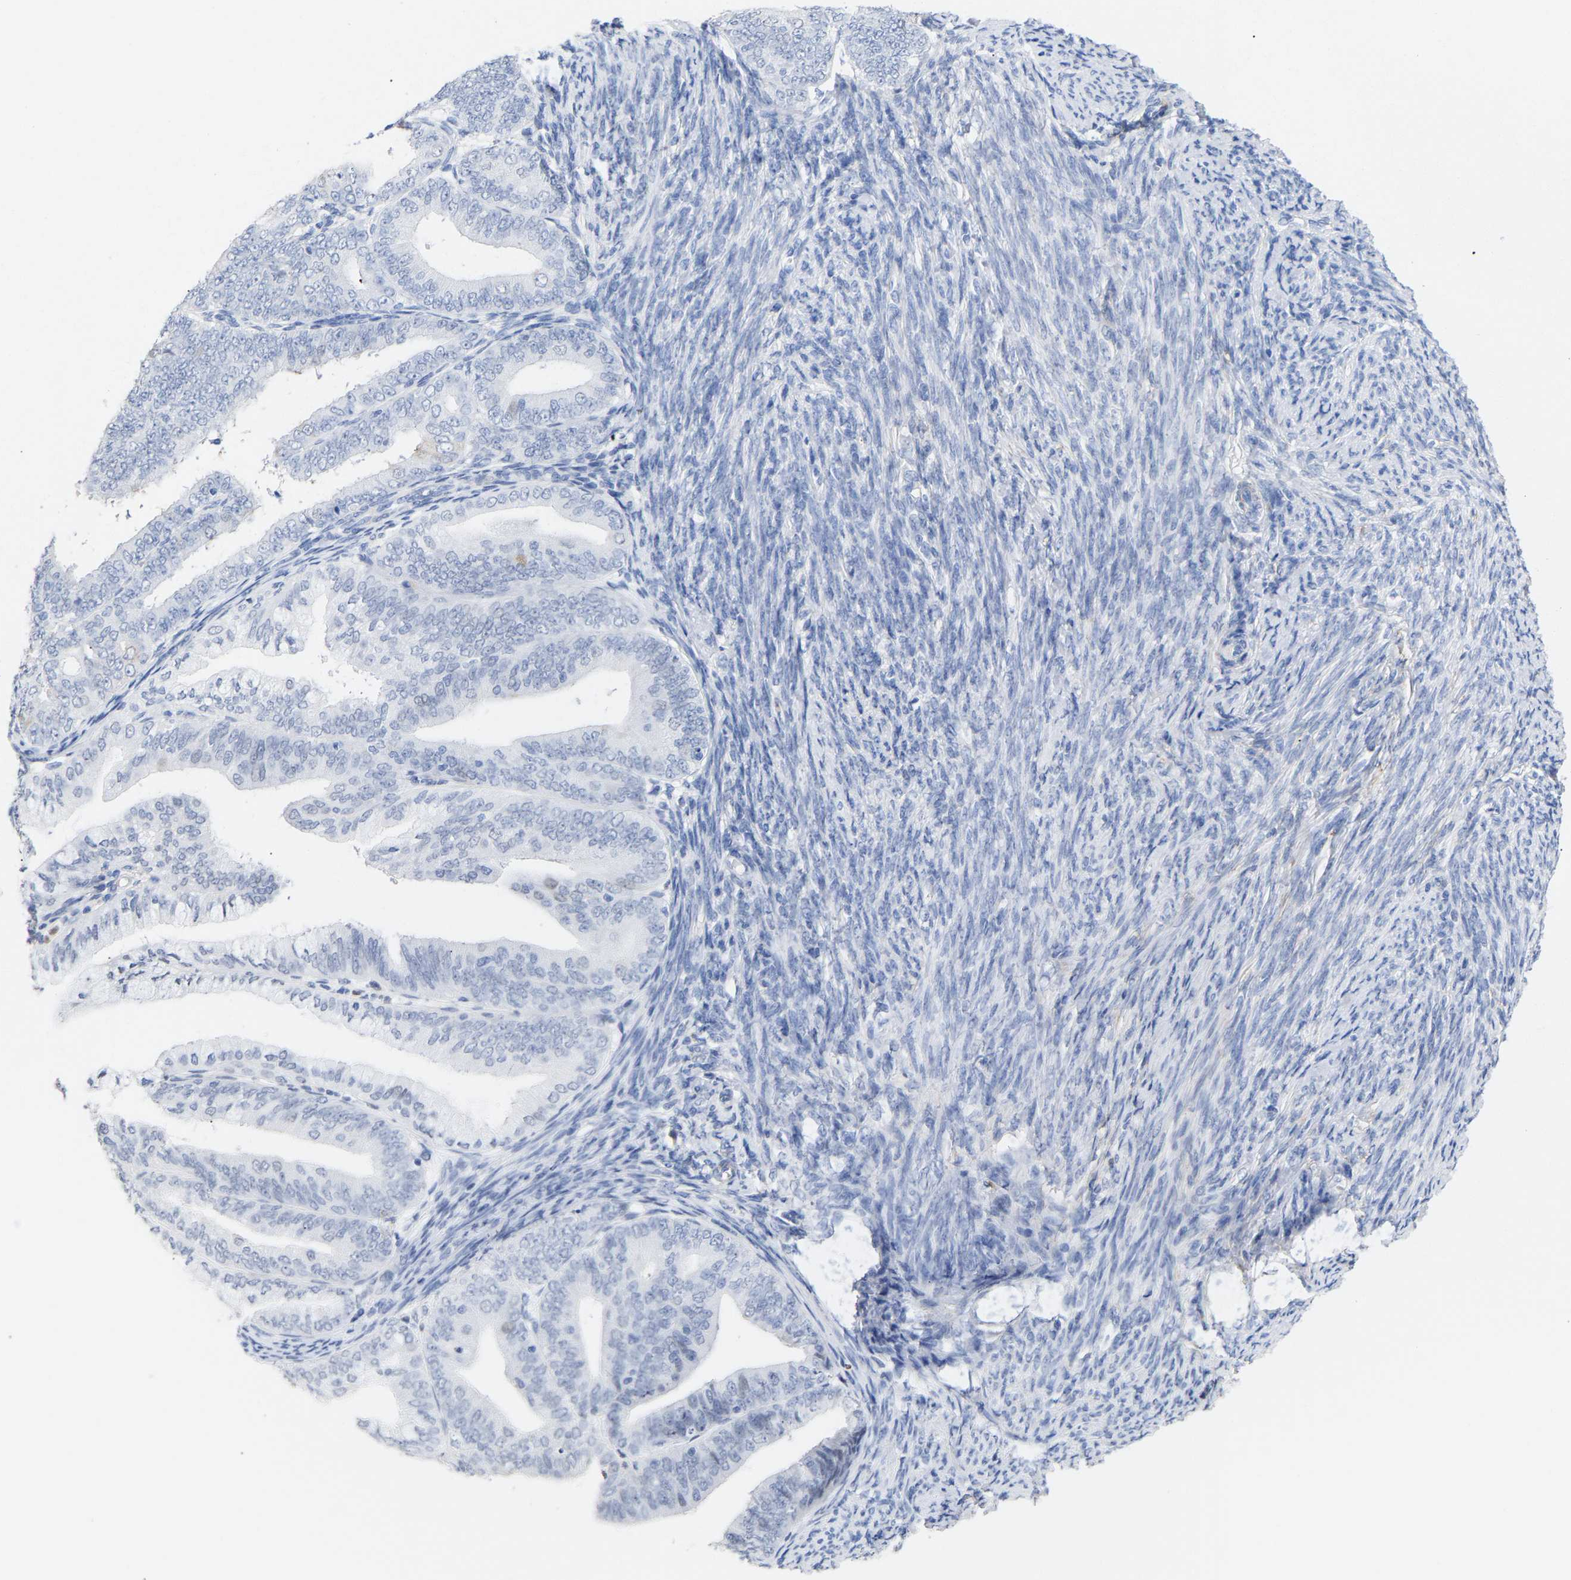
{"staining": {"intensity": "negative", "quantity": "none", "location": "none"}, "tissue": "endometrial cancer", "cell_type": "Tumor cells", "image_type": "cancer", "snomed": [{"axis": "morphology", "description": "Adenocarcinoma, NOS"}, {"axis": "topography", "description": "Endometrium"}], "caption": "Histopathology image shows no significant protein expression in tumor cells of endometrial cancer. (Brightfield microscopy of DAB (3,3'-diaminobenzidine) immunohistochemistry at high magnification).", "gene": "AMPH", "patient": {"sex": "female", "age": 63}}